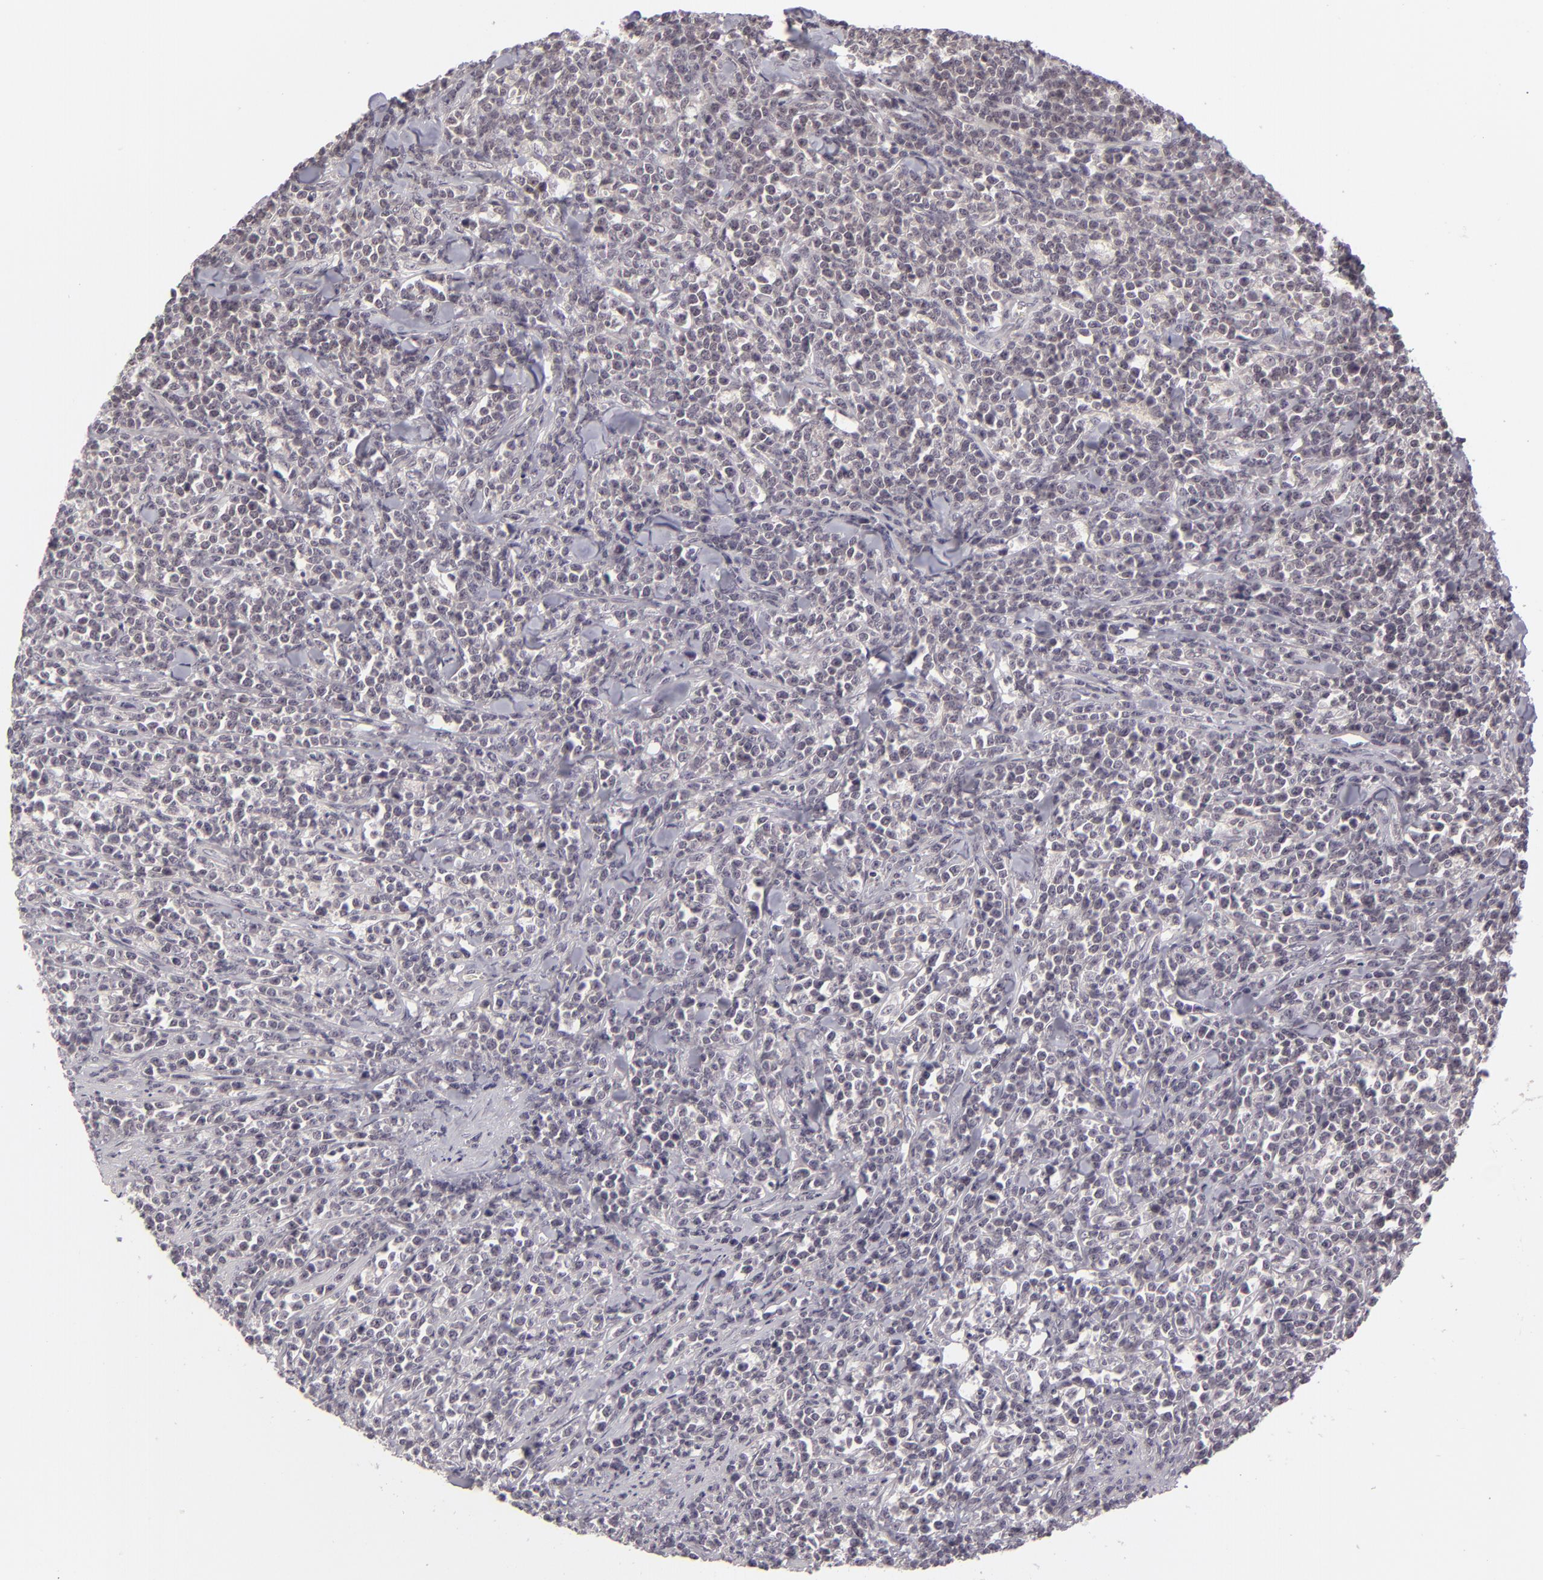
{"staining": {"intensity": "negative", "quantity": "none", "location": "none"}, "tissue": "lymphoma", "cell_type": "Tumor cells", "image_type": "cancer", "snomed": [{"axis": "morphology", "description": "Malignant lymphoma, non-Hodgkin's type, High grade"}, {"axis": "topography", "description": "Small intestine"}, {"axis": "topography", "description": "Colon"}], "caption": "A photomicrograph of human high-grade malignant lymphoma, non-Hodgkin's type is negative for staining in tumor cells.", "gene": "DLG3", "patient": {"sex": "male", "age": 8}}